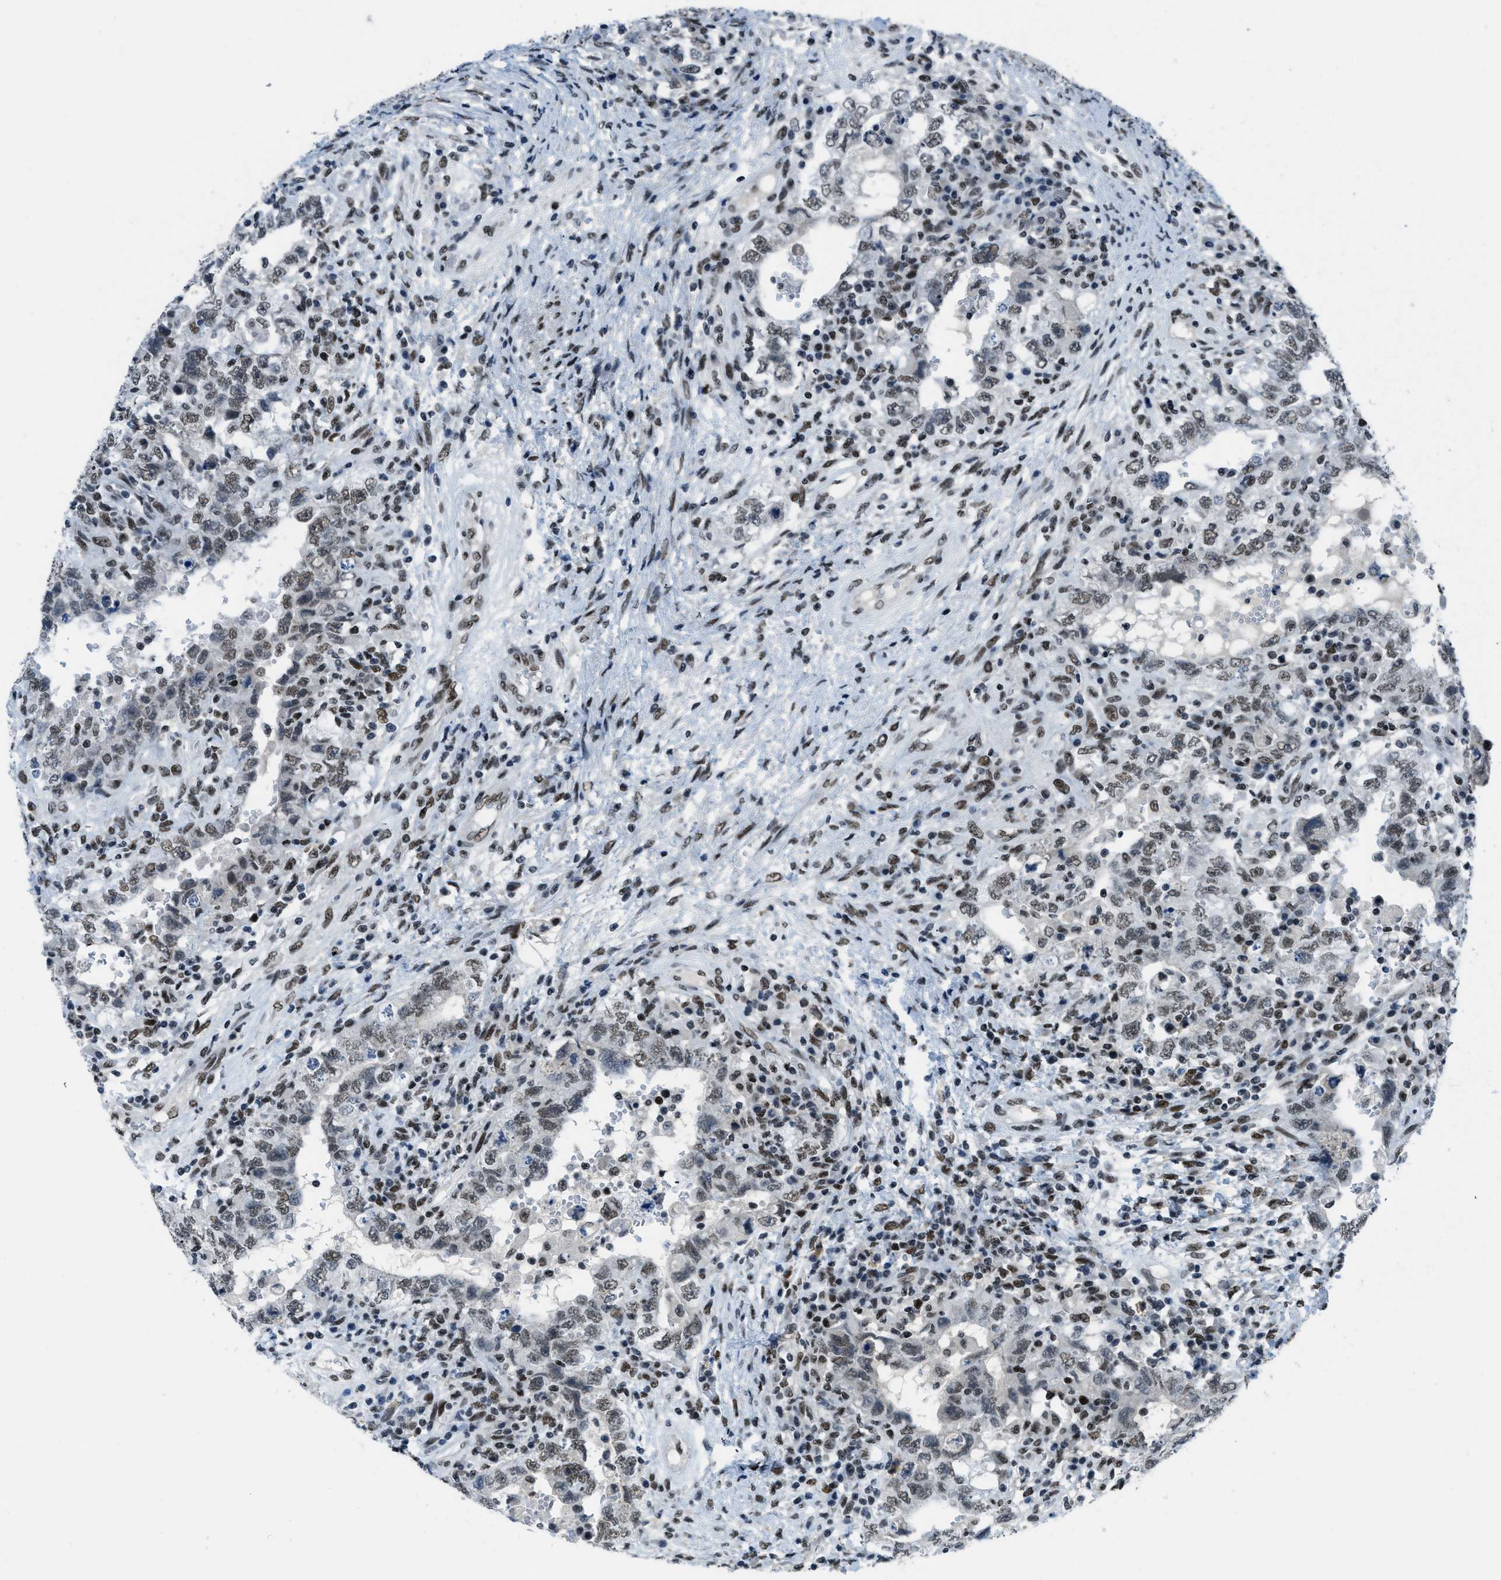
{"staining": {"intensity": "weak", "quantity": ">75%", "location": "nuclear"}, "tissue": "testis cancer", "cell_type": "Tumor cells", "image_type": "cancer", "snomed": [{"axis": "morphology", "description": "Carcinoma, Embryonal, NOS"}, {"axis": "topography", "description": "Testis"}], "caption": "Immunohistochemistry (DAB (3,3'-diaminobenzidine)) staining of testis cancer (embryonal carcinoma) displays weak nuclear protein staining in about >75% of tumor cells.", "gene": "GATAD2B", "patient": {"sex": "male", "age": 26}}